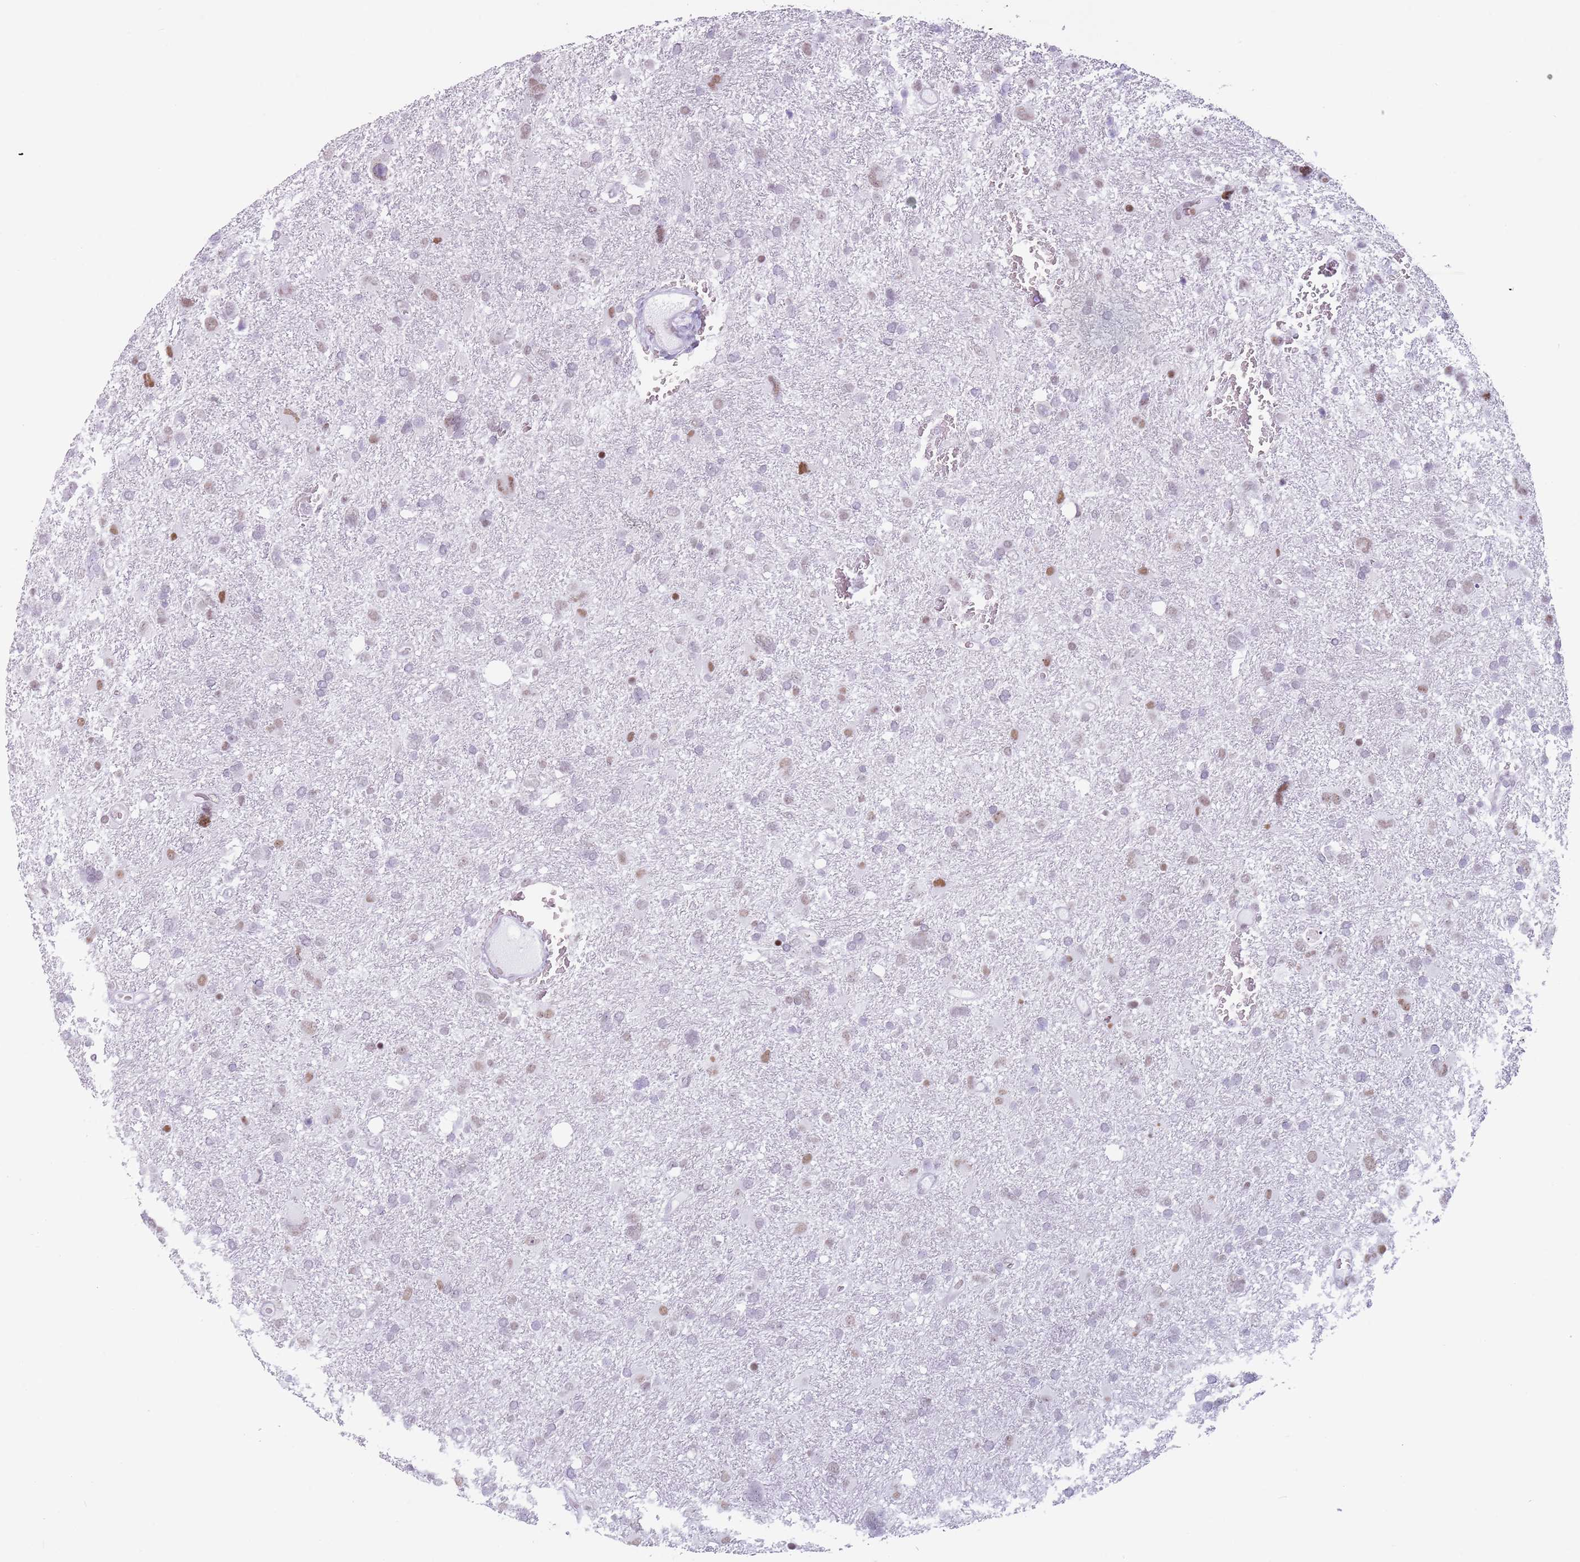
{"staining": {"intensity": "moderate", "quantity": "<25%", "location": "nuclear"}, "tissue": "glioma", "cell_type": "Tumor cells", "image_type": "cancer", "snomed": [{"axis": "morphology", "description": "Glioma, malignant, High grade"}, {"axis": "topography", "description": "Brain"}], "caption": "Immunohistochemical staining of human high-grade glioma (malignant) displays low levels of moderate nuclear expression in about <25% of tumor cells. (Stains: DAB (3,3'-diaminobenzidine) in brown, nuclei in blue, Microscopy: brightfield microscopy at high magnification).", "gene": "FAM104B", "patient": {"sex": "male", "age": 61}}